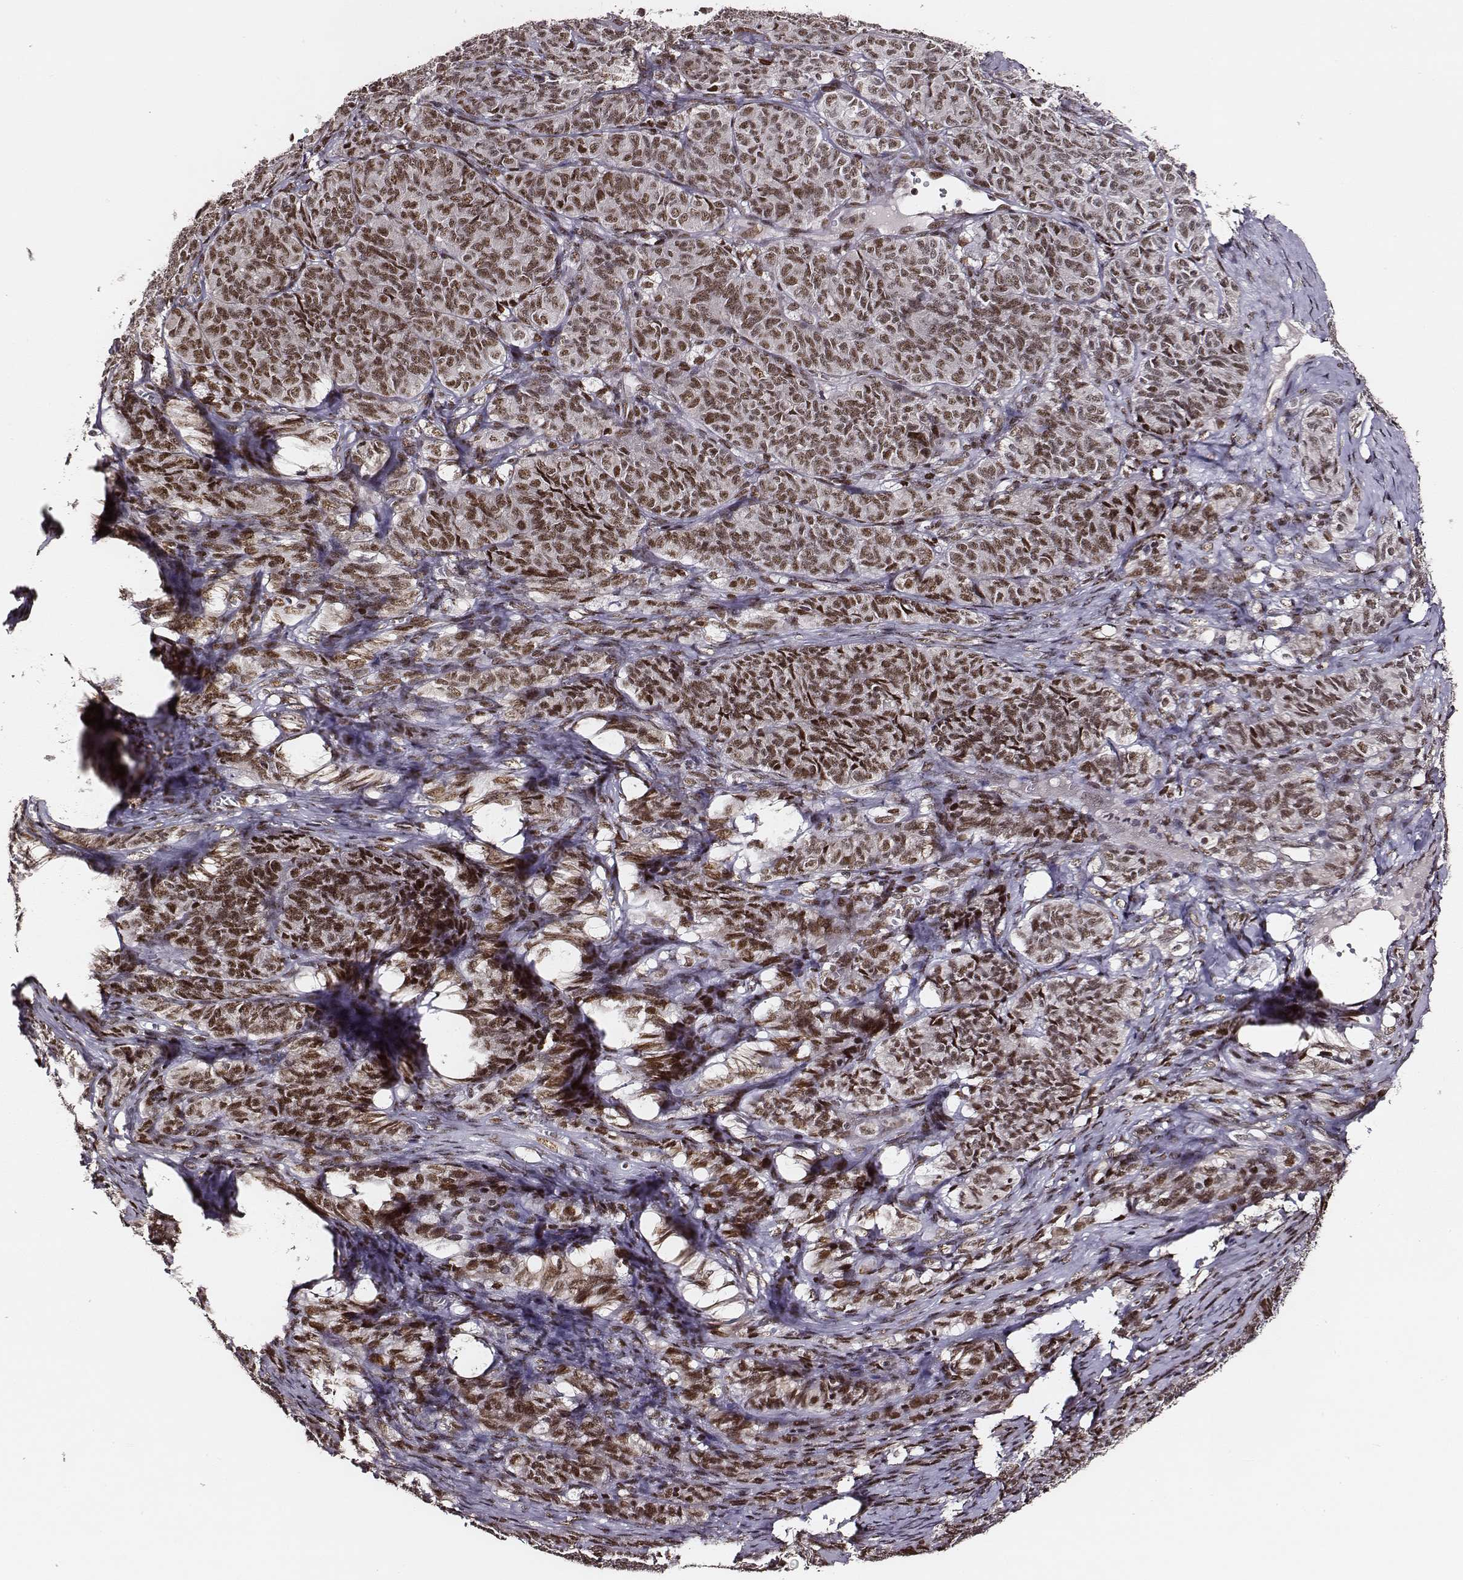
{"staining": {"intensity": "moderate", "quantity": ">75%", "location": "nuclear"}, "tissue": "ovarian cancer", "cell_type": "Tumor cells", "image_type": "cancer", "snomed": [{"axis": "morphology", "description": "Carcinoma, endometroid"}, {"axis": "topography", "description": "Ovary"}], "caption": "Immunohistochemical staining of ovarian cancer (endometroid carcinoma) reveals medium levels of moderate nuclear staining in approximately >75% of tumor cells.", "gene": "PPARA", "patient": {"sex": "female", "age": 80}}